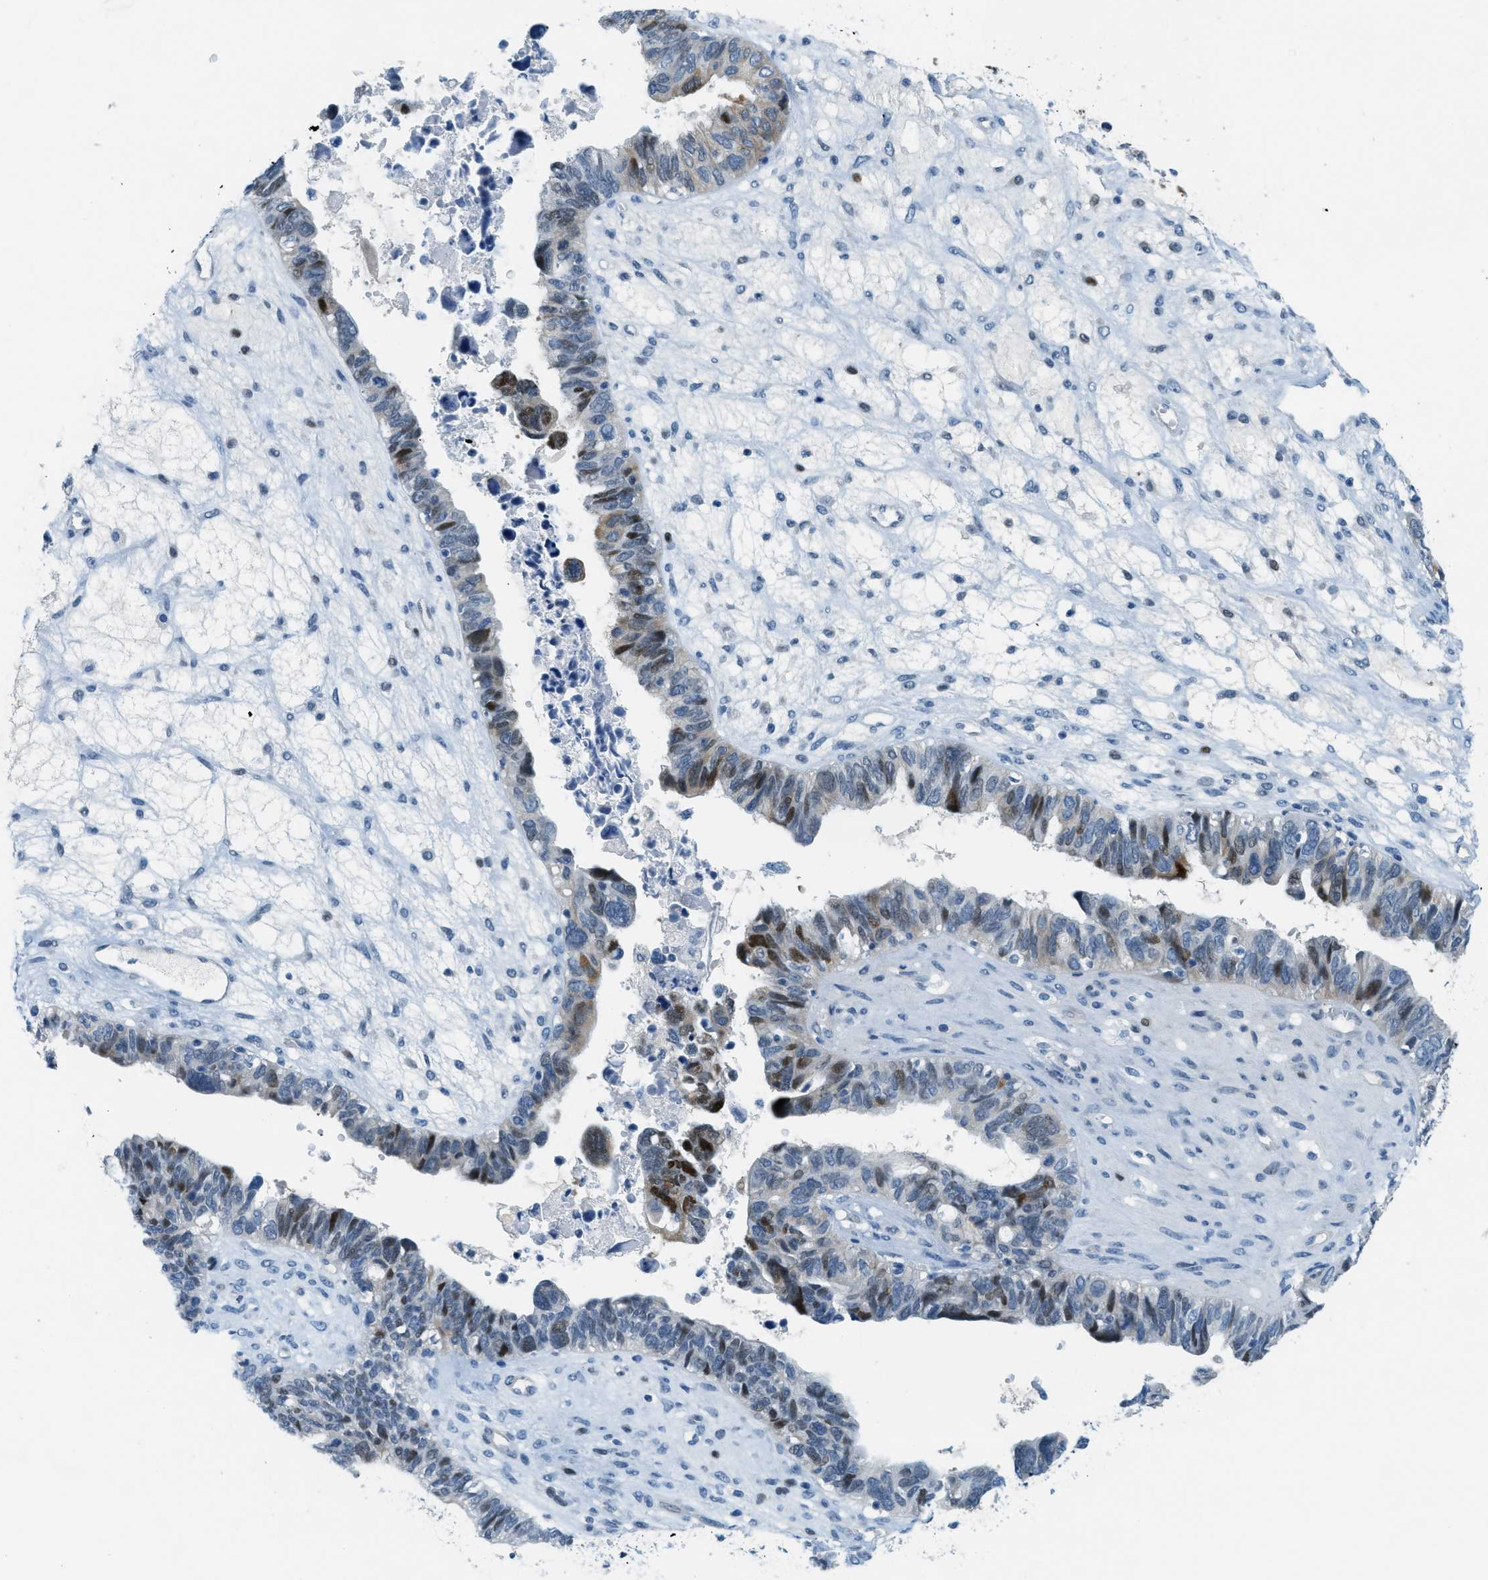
{"staining": {"intensity": "moderate", "quantity": "<25%", "location": "cytoplasmic/membranous,nuclear"}, "tissue": "ovarian cancer", "cell_type": "Tumor cells", "image_type": "cancer", "snomed": [{"axis": "morphology", "description": "Cystadenocarcinoma, serous, NOS"}, {"axis": "topography", "description": "Ovary"}], "caption": "Ovarian cancer stained with a brown dye exhibits moderate cytoplasmic/membranous and nuclear positive expression in approximately <25% of tumor cells.", "gene": "CYP4X1", "patient": {"sex": "female", "age": 79}}